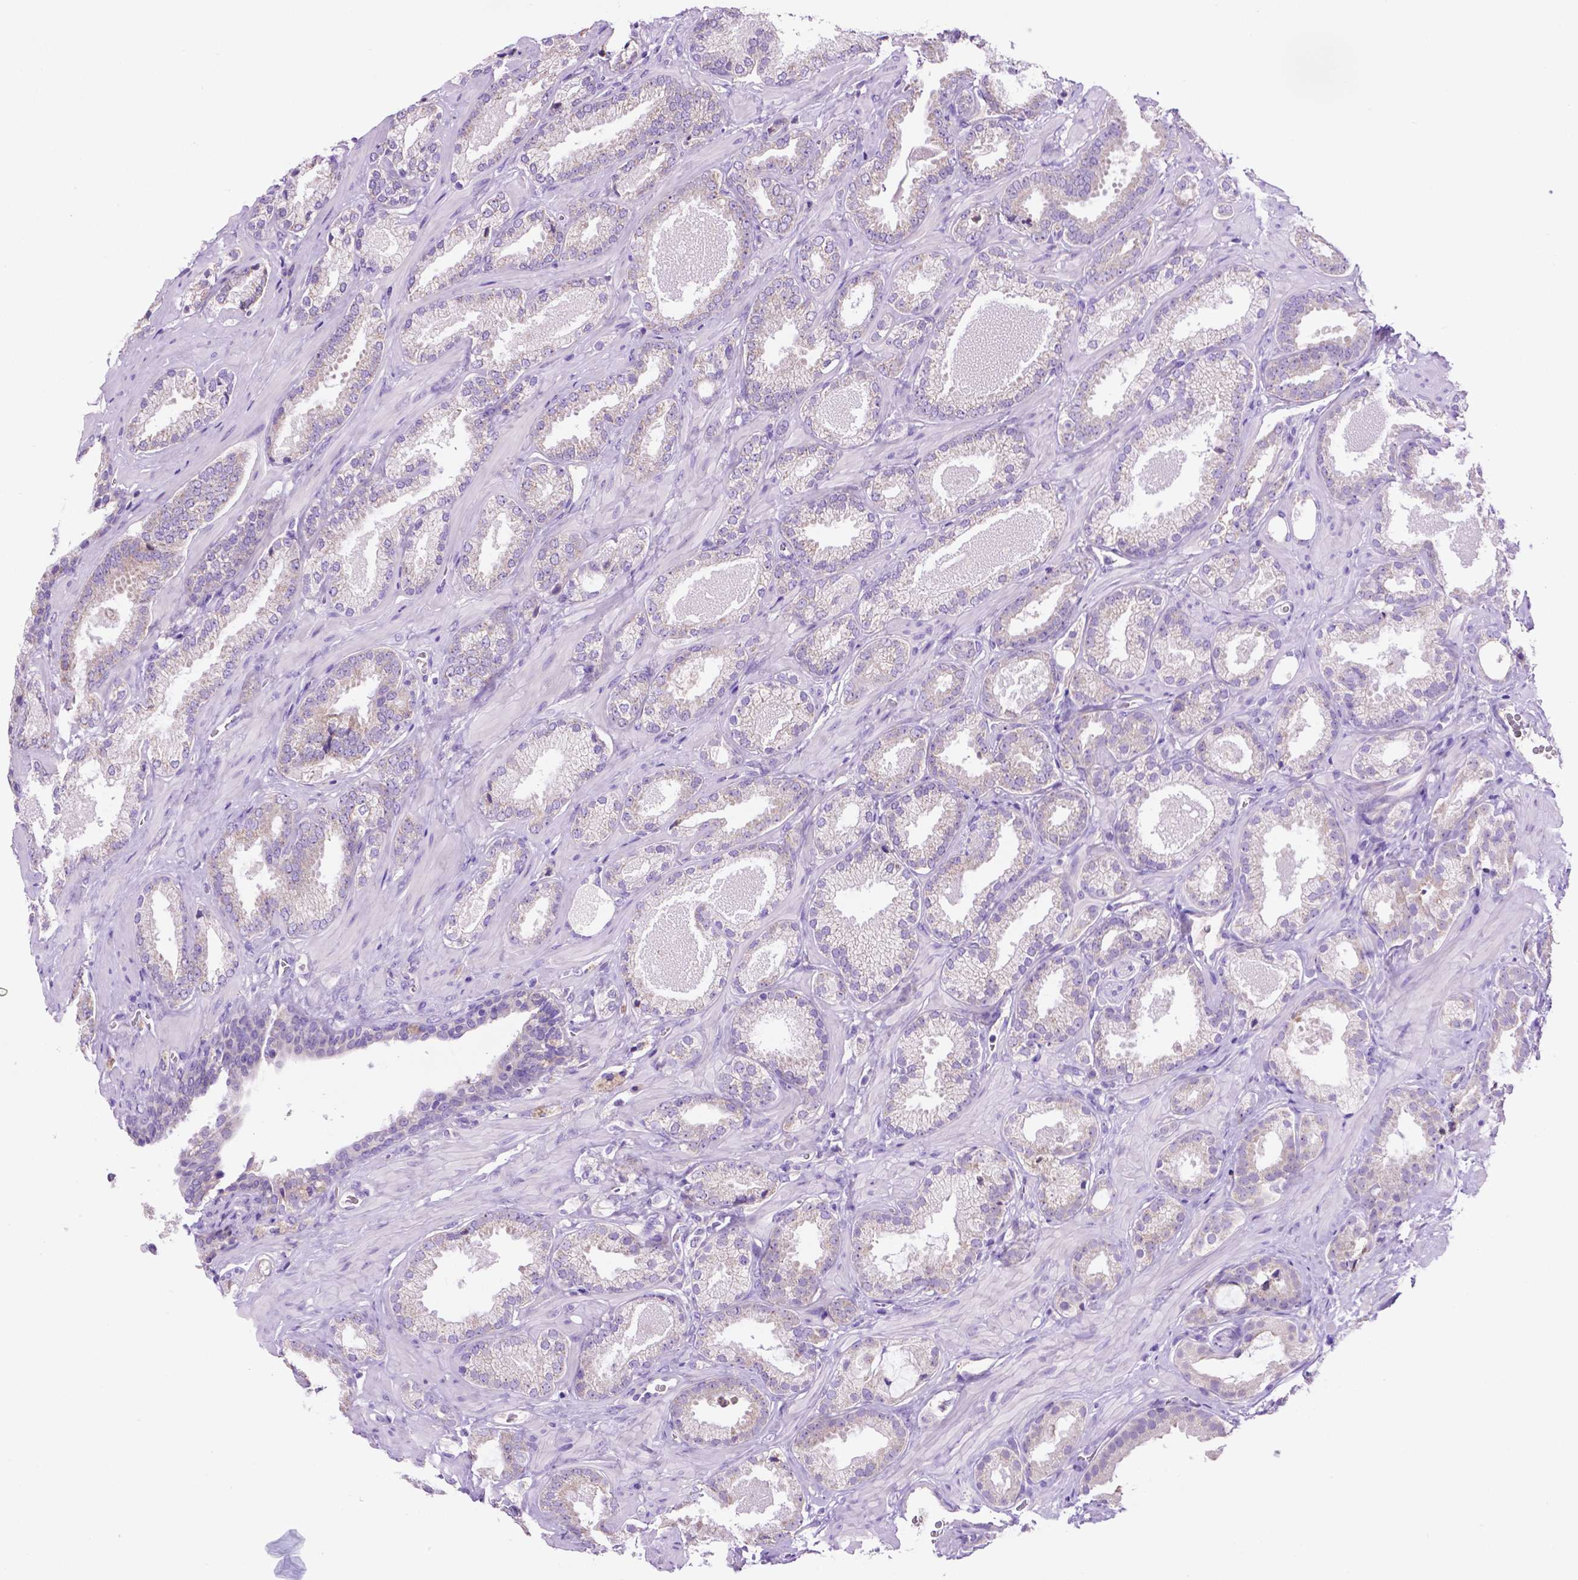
{"staining": {"intensity": "negative", "quantity": "none", "location": "none"}, "tissue": "prostate cancer", "cell_type": "Tumor cells", "image_type": "cancer", "snomed": [{"axis": "morphology", "description": "Adenocarcinoma, Low grade"}, {"axis": "topography", "description": "Prostate"}], "caption": "This is an immunohistochemistry (IHC) micrograph of human prostate cancer. There is no positivity in tumor cells.", "gene": "PHYHIP", "patient": {"sex": "male", "age": 62}}